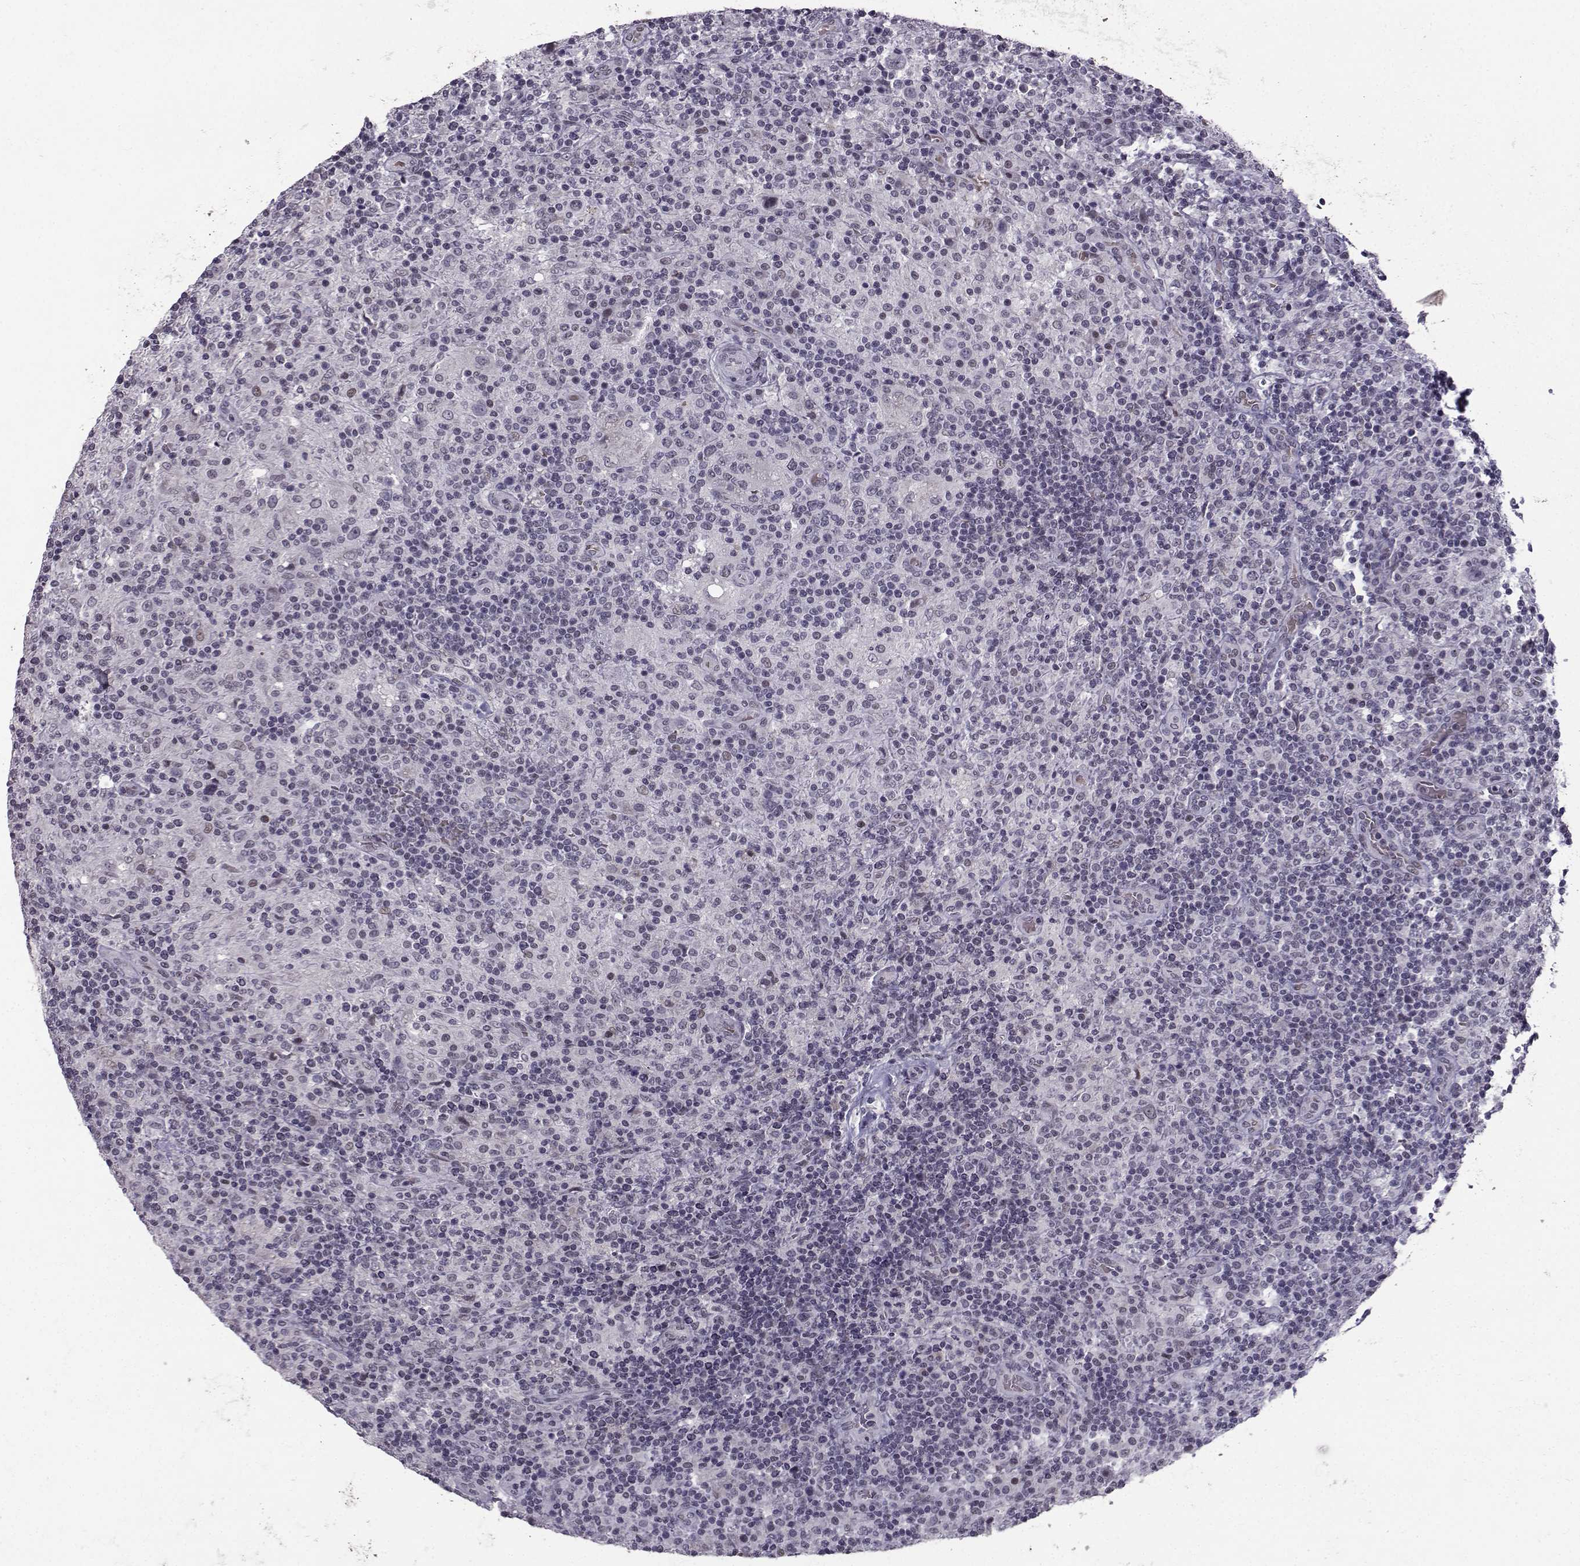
{"staining": {"intensity": "negative", "quantity": "none", "location": "none"}, "tissue": "lymphoma", "cell_type": "Tumor cells", "image_type": "cancer", "snomed": [{"axis": "morphology", "description": "Hodgkin's disease, NOS"}, {"axis": "topography", "description": "Lymph node"}], "caption": "A high-resolution photomicrograph shows IHC staining of lymphoma, which displays no significant staining in tumor cells. (DAB immunohistochemistry (IHC) visualized using brightfield microscopy, high magnification).", "gene": "LIN28A", "patient": {"sex": "male", "age": 70}}